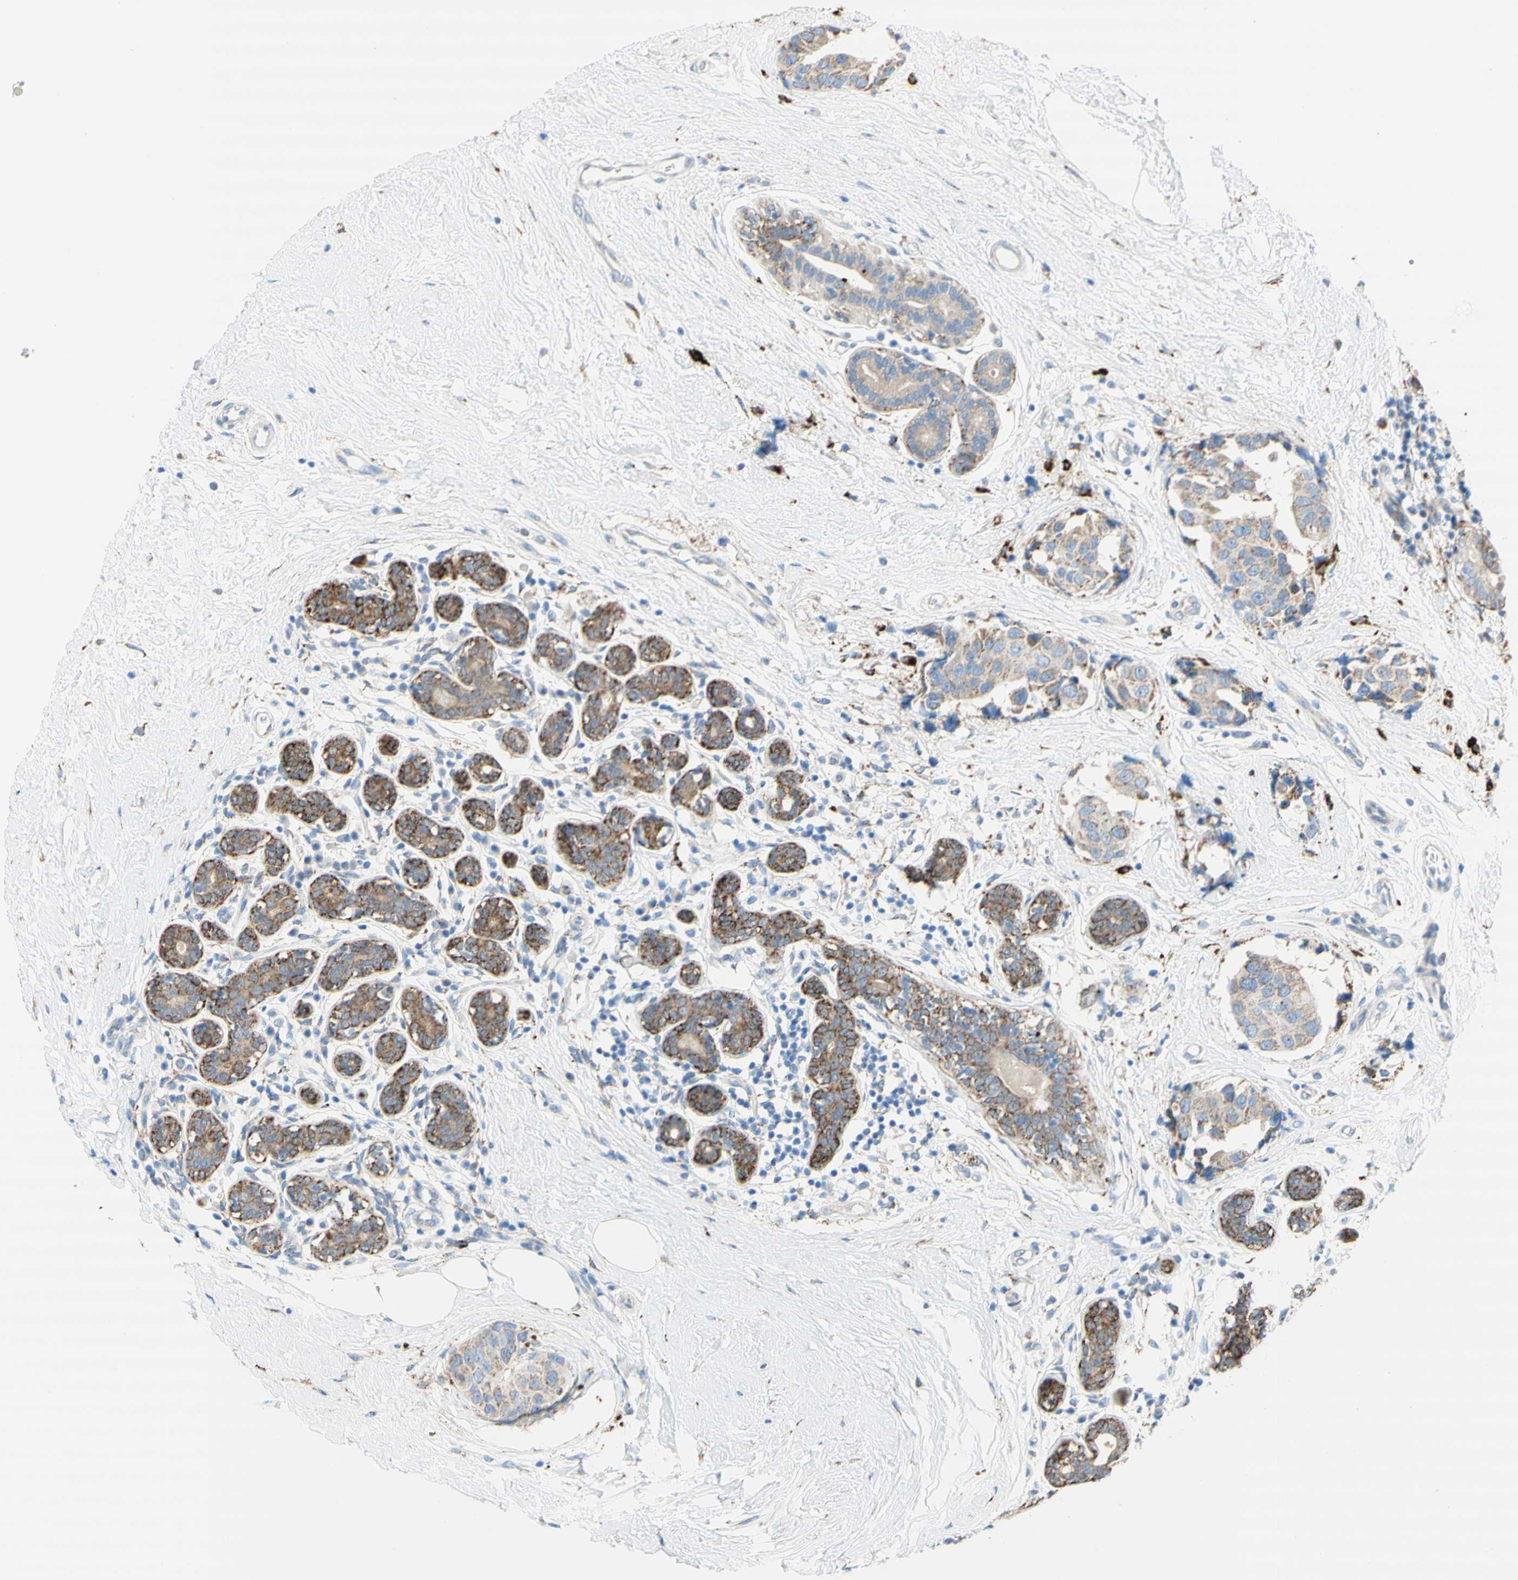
{"staining": {"intensity": "weak", "quantity": ">75%", "location": "cytoplasmic/membranous"}, "tissue": "breast cancer", "cell_type": "Tumor cells", "image_type": "cancer", "snomed": [{"axis": "morphology", "description": "Normal tissue, NOS"}, {"axis": "morphology", "description": "Duct carcinoma"}, {"axis": "topography", "description": "Breast"}], "caption": "This micrograph exhibits breast cancer stained with IHC to label a protein in brown. The cytoplasmic/membranous of tumor cells show weak positivity for the protein. Nuclei are counter-stained blue.", "gene": "URB2", "patient": {"sex": "female", "age": 39}}